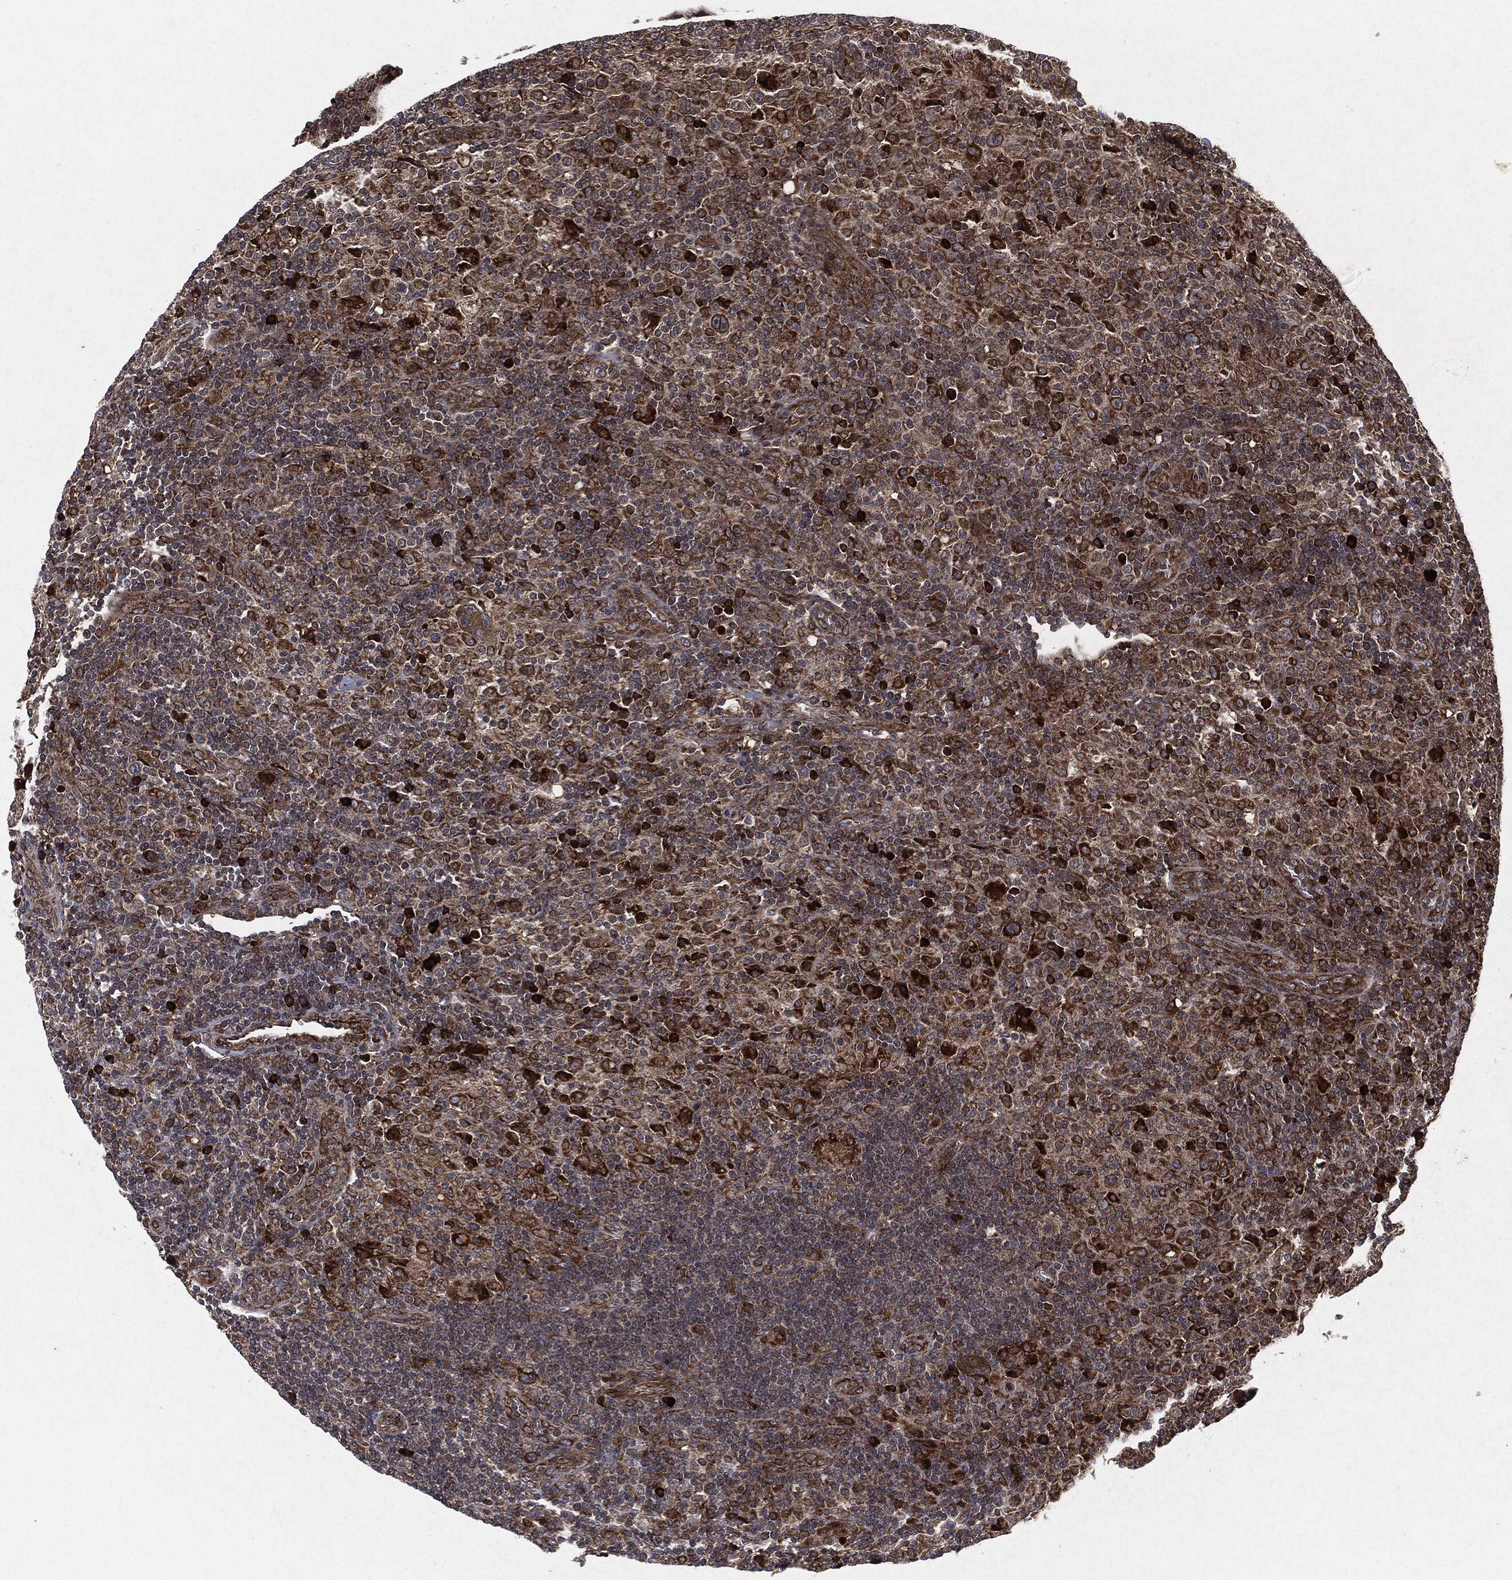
{"staining": {"intensity": "strong", "quantity": ">75%", "location": "cytoplasmic/membranous"}, "tissue": "lymphoma", "cell_type": "Tumor cells", "image_type": "cancer", "snomed": [{"axis": "morphology", "description": "Hodgkin's disease, NOS"}, {"axis": "topography", "description": "Lymph node"}], "caption": "This is a histology image of IHC staining of Hodgkin's disease, which shows strong staining in the cytoplasmic/membranous of tumor cells.", "gene": "RAF1", "patient": {"sex": "male", "age": 70}}